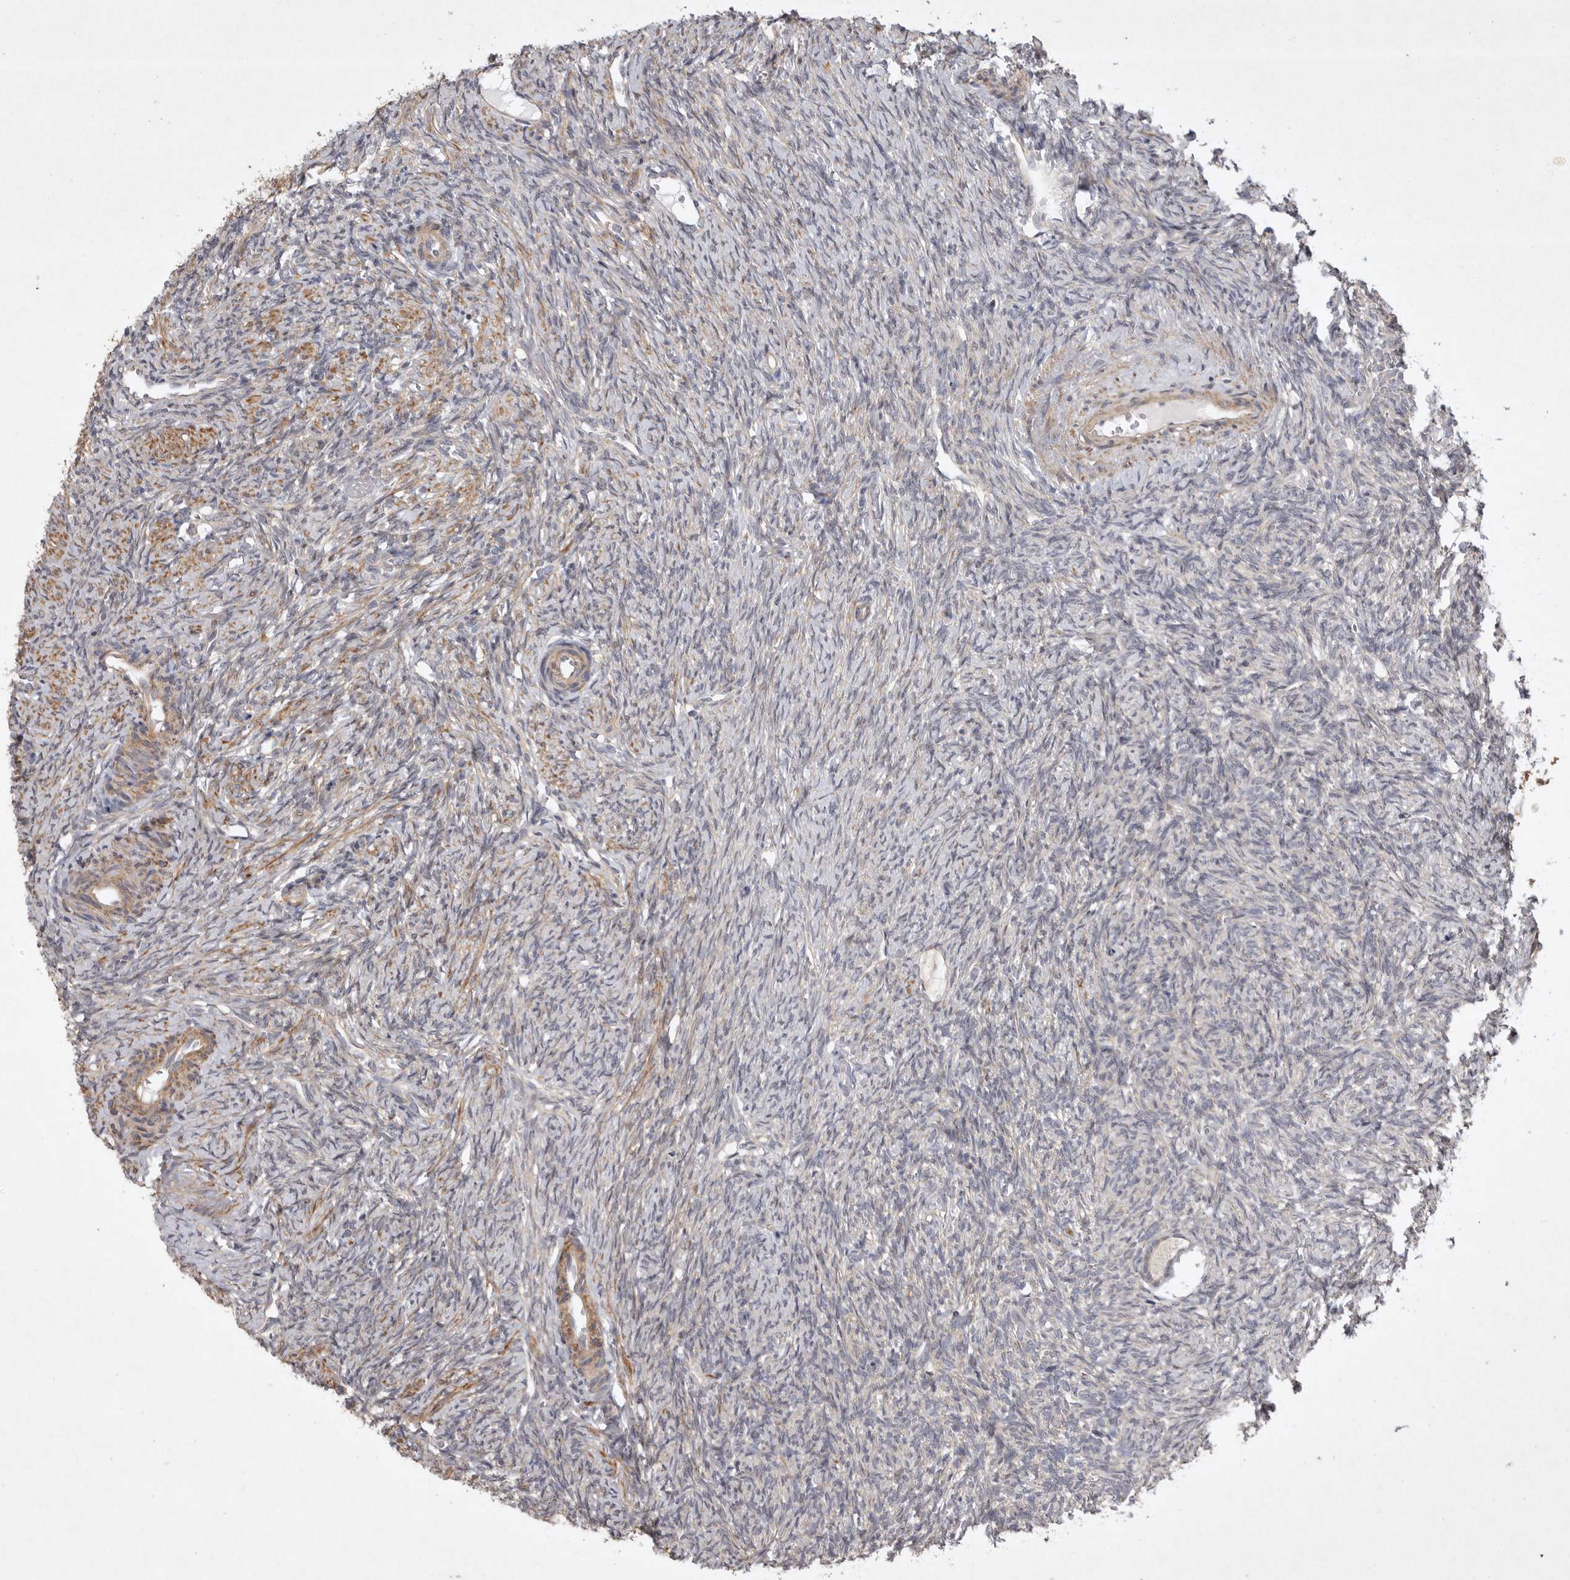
{"staining": {"intensity": "weak", "quantity": ">75%", "location": "cytoplasmic/membranous"}, "tissue": "ovary", "cell_type": "Follicle cells", "image_type": "normal", "snomed": [{"axis": "morphology", "description": "Normal tissue, NOS"}, {"axis": "topography", "description": "Ovary"}], "caption": "A brown stain labels weak cytoplasmic/membranous positivity of a protein in follicle cells of unremarkable ovary.", "gene": "EDEM3", "patient": {"sex": "female", "age": 41}}